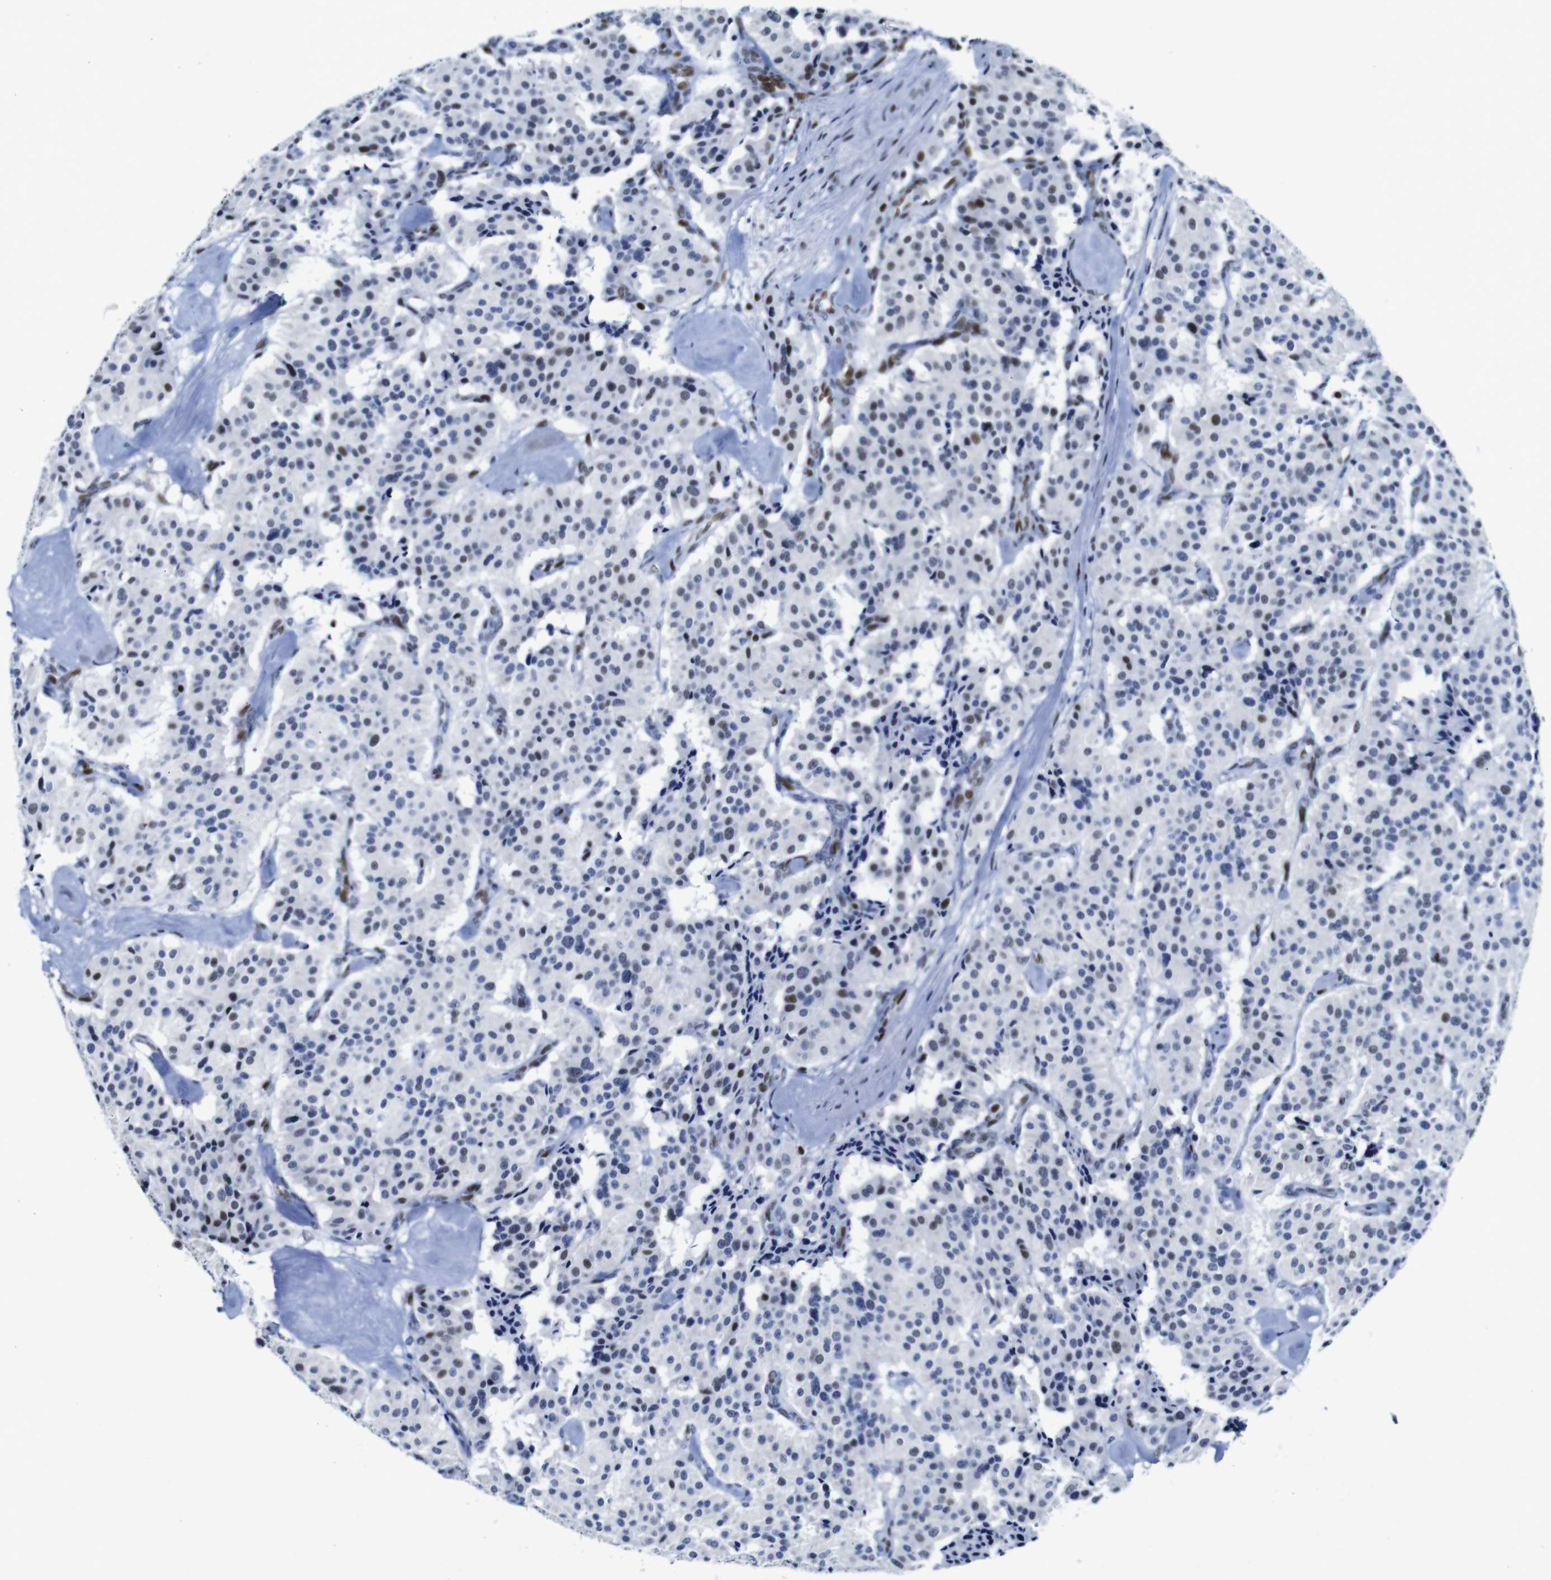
{"staining": {"intensity": "negative", "quantity": "none", "location": "none"}, "tissue": "carcinoid", "cell_type": "Tumor cells", "image_type": "cancer", "snomed": [{"axis": "morphology", "description": "Carcinoid, malignant, NOS"}, {"axis": "topography", "description": "Lung"}], "caption": "IHC micrograph of neoplastic tissue: human carcinoid stained with DAB (3,3'-diaminobenzidine) shows no significant protein staining in tumor cells.", "gene": "FOSL2", "patient": {"sex": "male", "age": 30}}